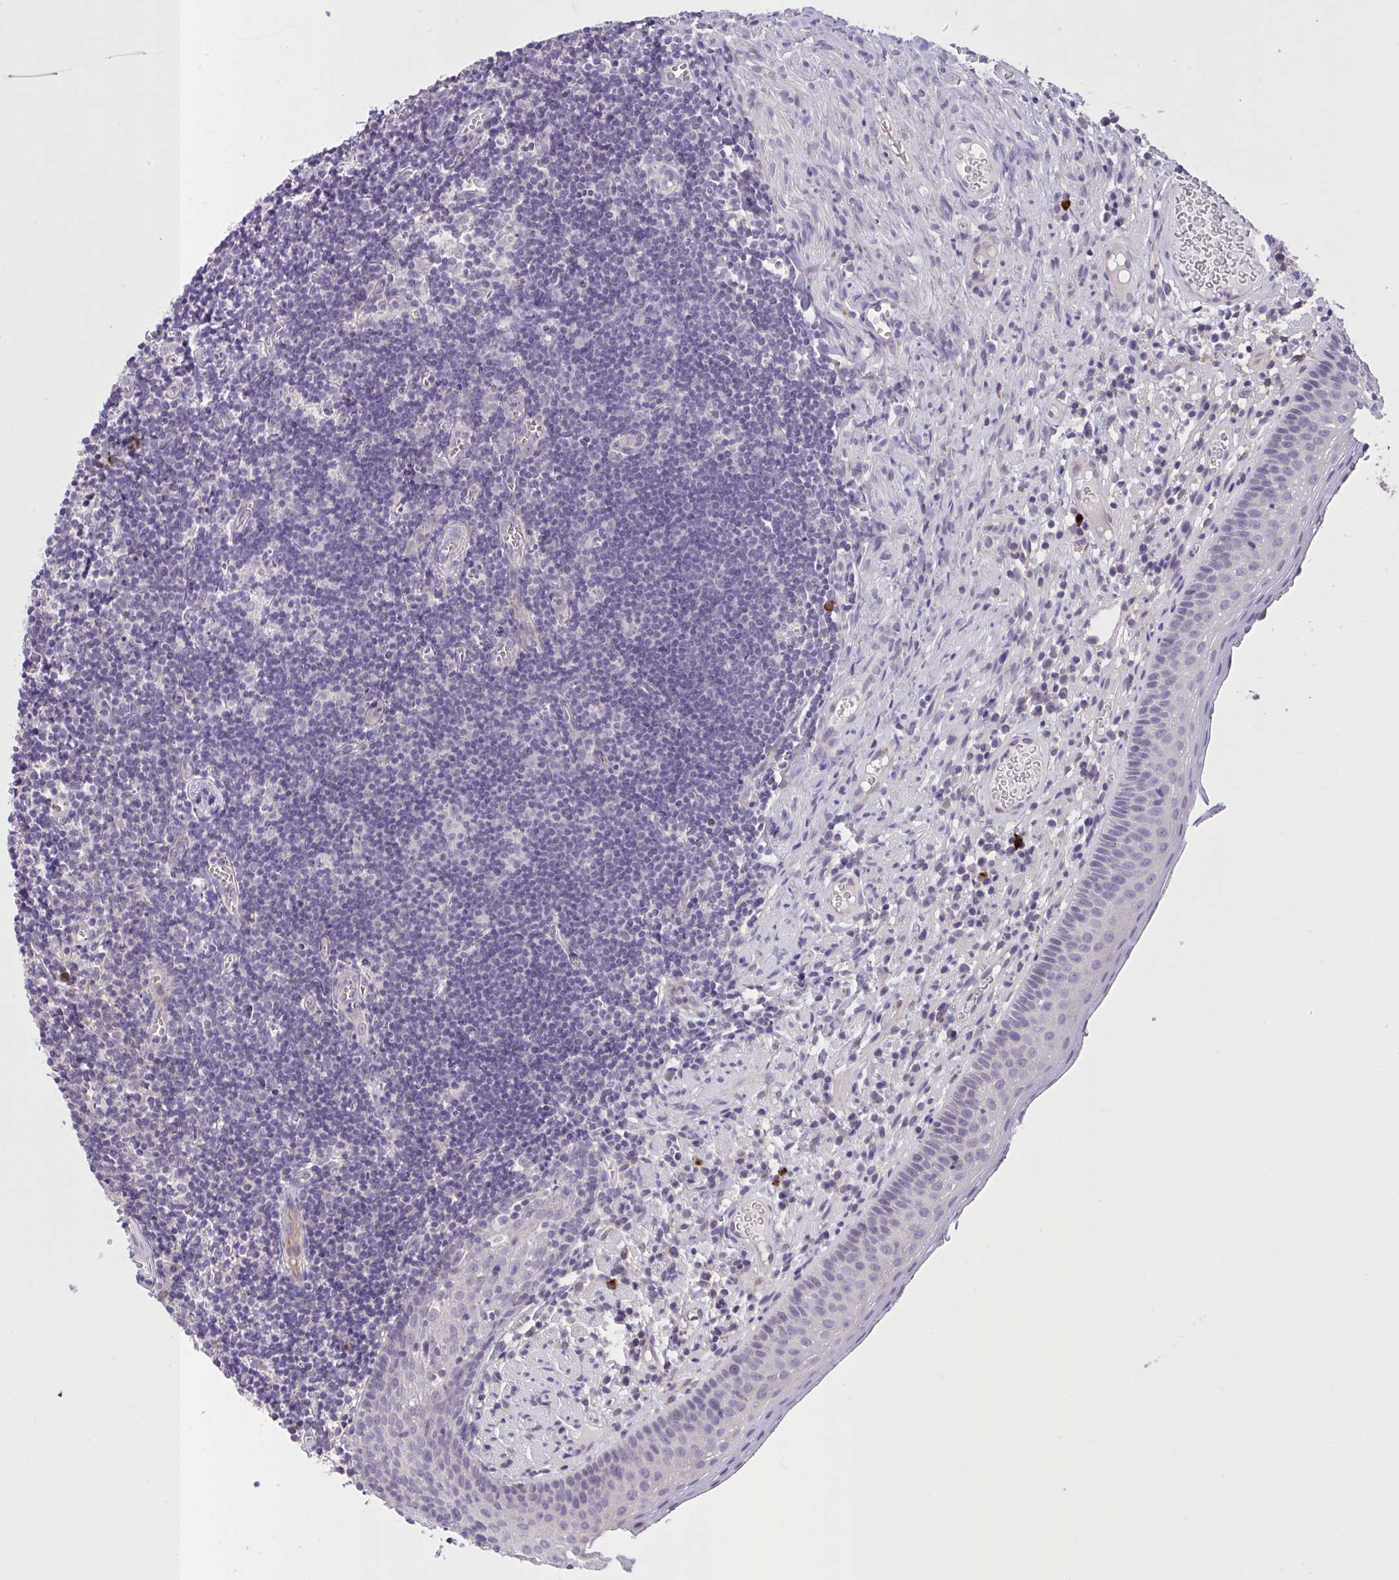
{"staining": {"intensity": "weak", "quantity": "<25%", "location": "cytoplasmic/membranous"}, "tissue": "oral mucosa", "cell_type": "Squamous epithelial cells", "image_type": "normal", "snomed": [{"axis": "morphology", "description": "Normal tissue, NOS"}, {"axis": "morphology", "description": "Squamous cell carcinoma, NOS"}, {"axis": "topography", "description": "Oral tissue"}, {"axis": "topography", "description": "Head-Neck"}], "caption": "DAB immunohistochemical staining of normal human oral mucosa exhibits no significant positivity in squamous epithelial cells. (DAB immunohistochemistry visualized using brightfield microscopy, high magnification).", "gene": "MRGPRX2", "patient": {"sex": "male", "age": 58}}